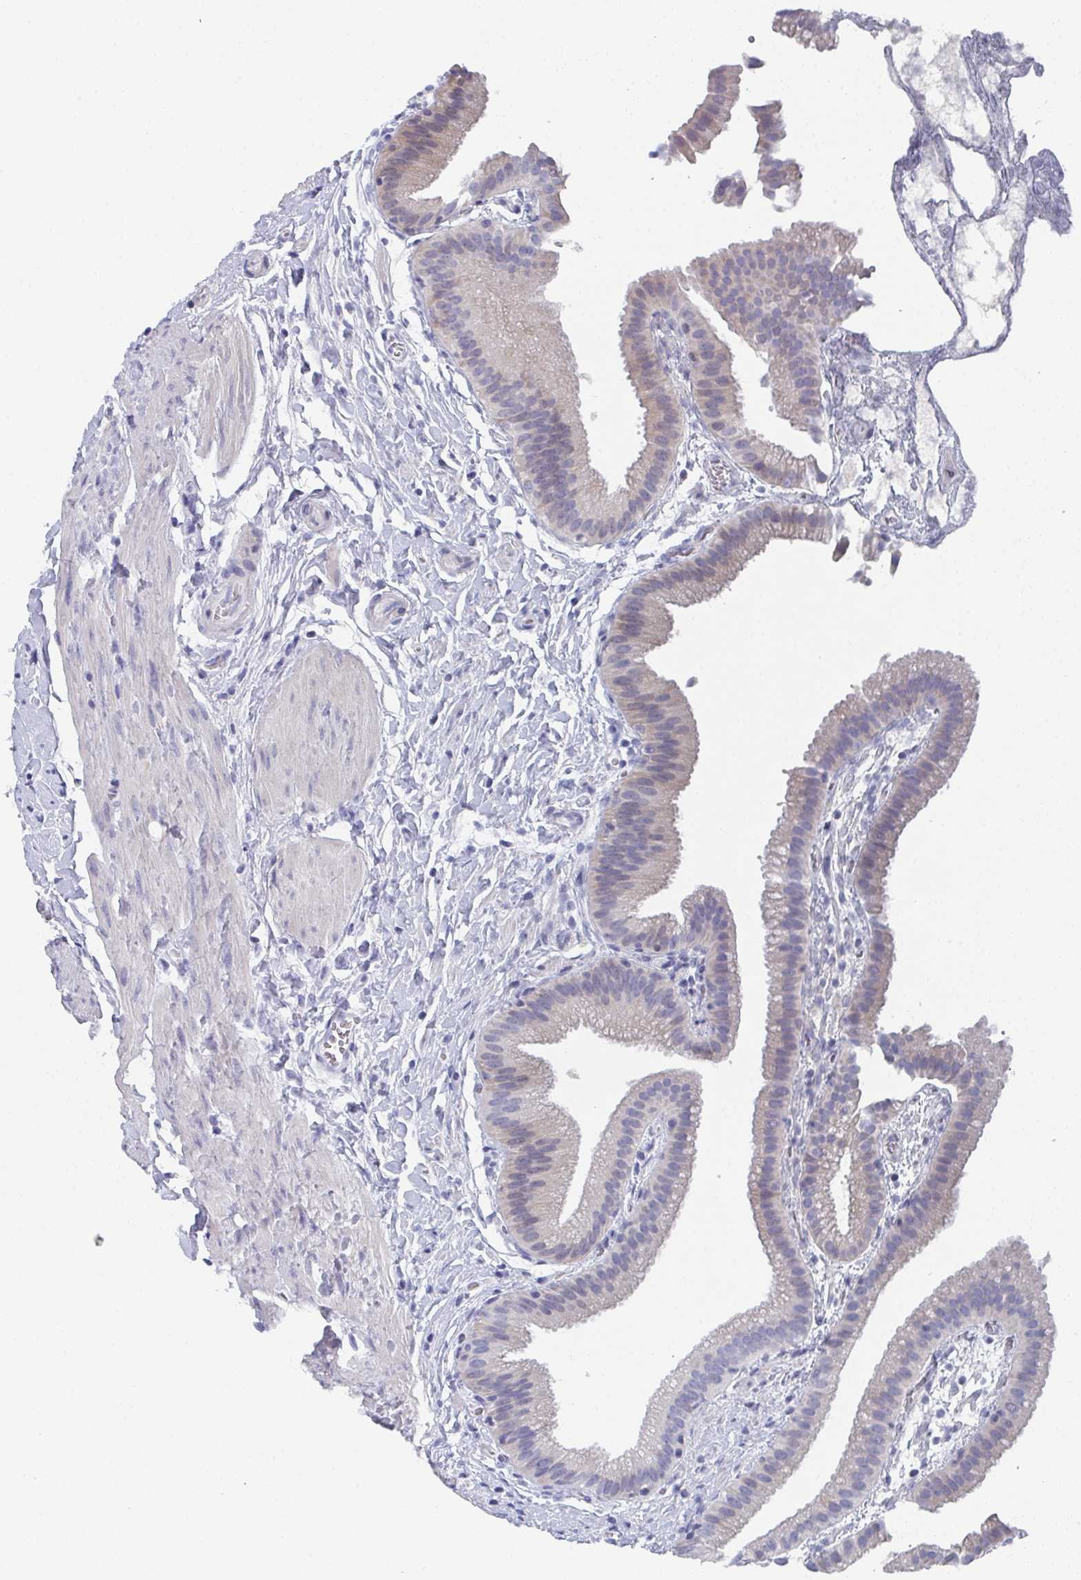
{"staining": {"intensity": "weak", "quantity": "<25%", "location": "cytoplasmic/membranous"}, "tissue": "gallbladder", "cell_type": "Glandular cells", "image_type": "normal", "snomed": [{"axis": "morphology", "description": "Normal tissue, NOS"}, {"axis": "topography", "description": "Gallbladder"}], "caption": "IHC photomicrograph of unremarkable human gallbladder stained for a protein (brown), which exhibits no positivity in glandular cells. The staining is performed using DAB (3,3'-diaminobenzidine) brown chromogen with nuclei counter-stained in using hematoxylin.", "gene": "DYDC2", "patient": {"sex": "female", "age": 63}}